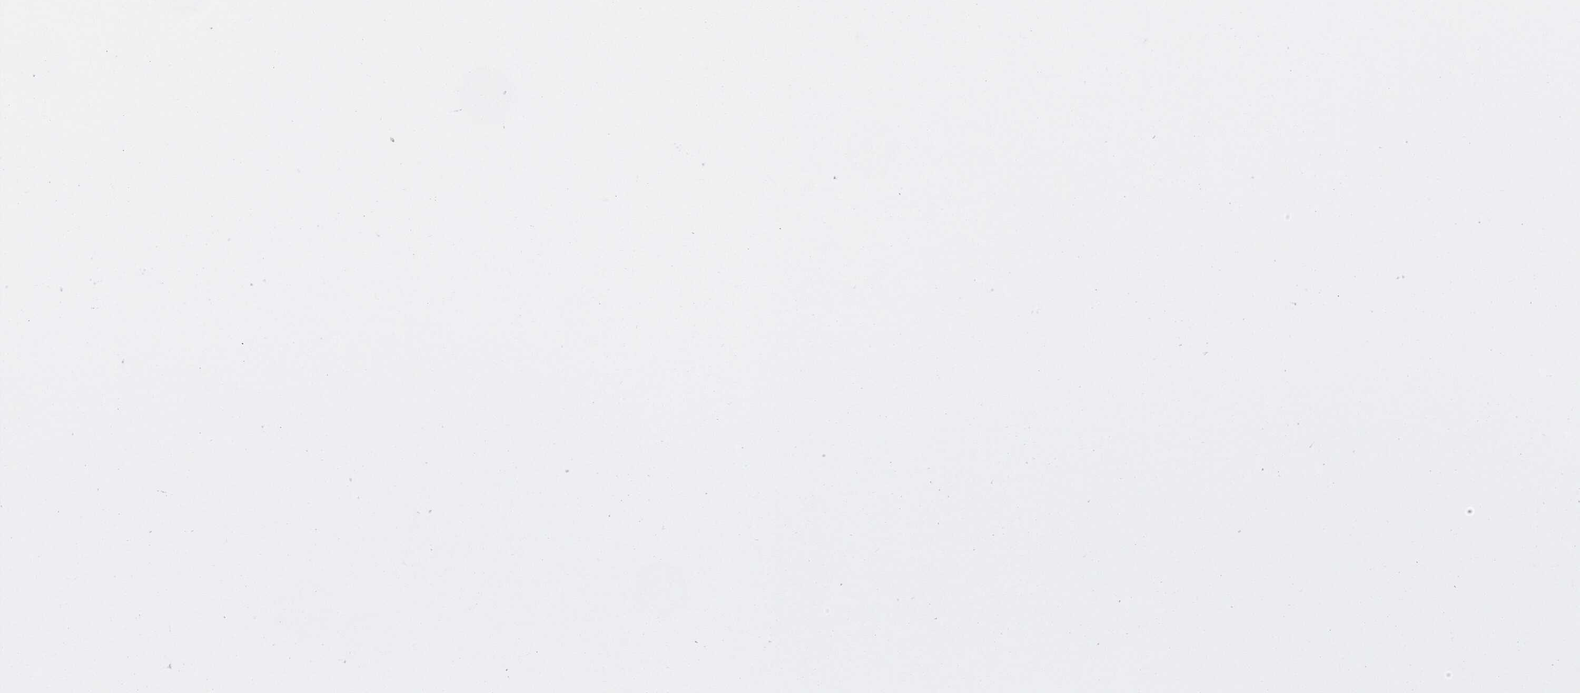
{"staining": {"intensity": "negative", "quantity": "none", "location": "none"}, "tissue": "oral mucosa", "cell_type": "Squamous epithelial cells", "image_type": "normal", "snomed": [{"axis": "morphology", "description": "Normal tissue, NOS"}, {"axis": "morphology", "description": "Squamous cell carcinoma, NOS"}, {"axis": "topography", "description": "Skeletal muscle"}, {"axis": "topography", "description": "Oral tissue"}, {"axis": "topography", "description": "Head-Neck"}], "caption": "Photomicrograph shows no significant protein positivity in squamous epithelial cells of unremarkable oral mucosa.", "gene": "MPO", "patient": {"sex": "female", "age": 84}}